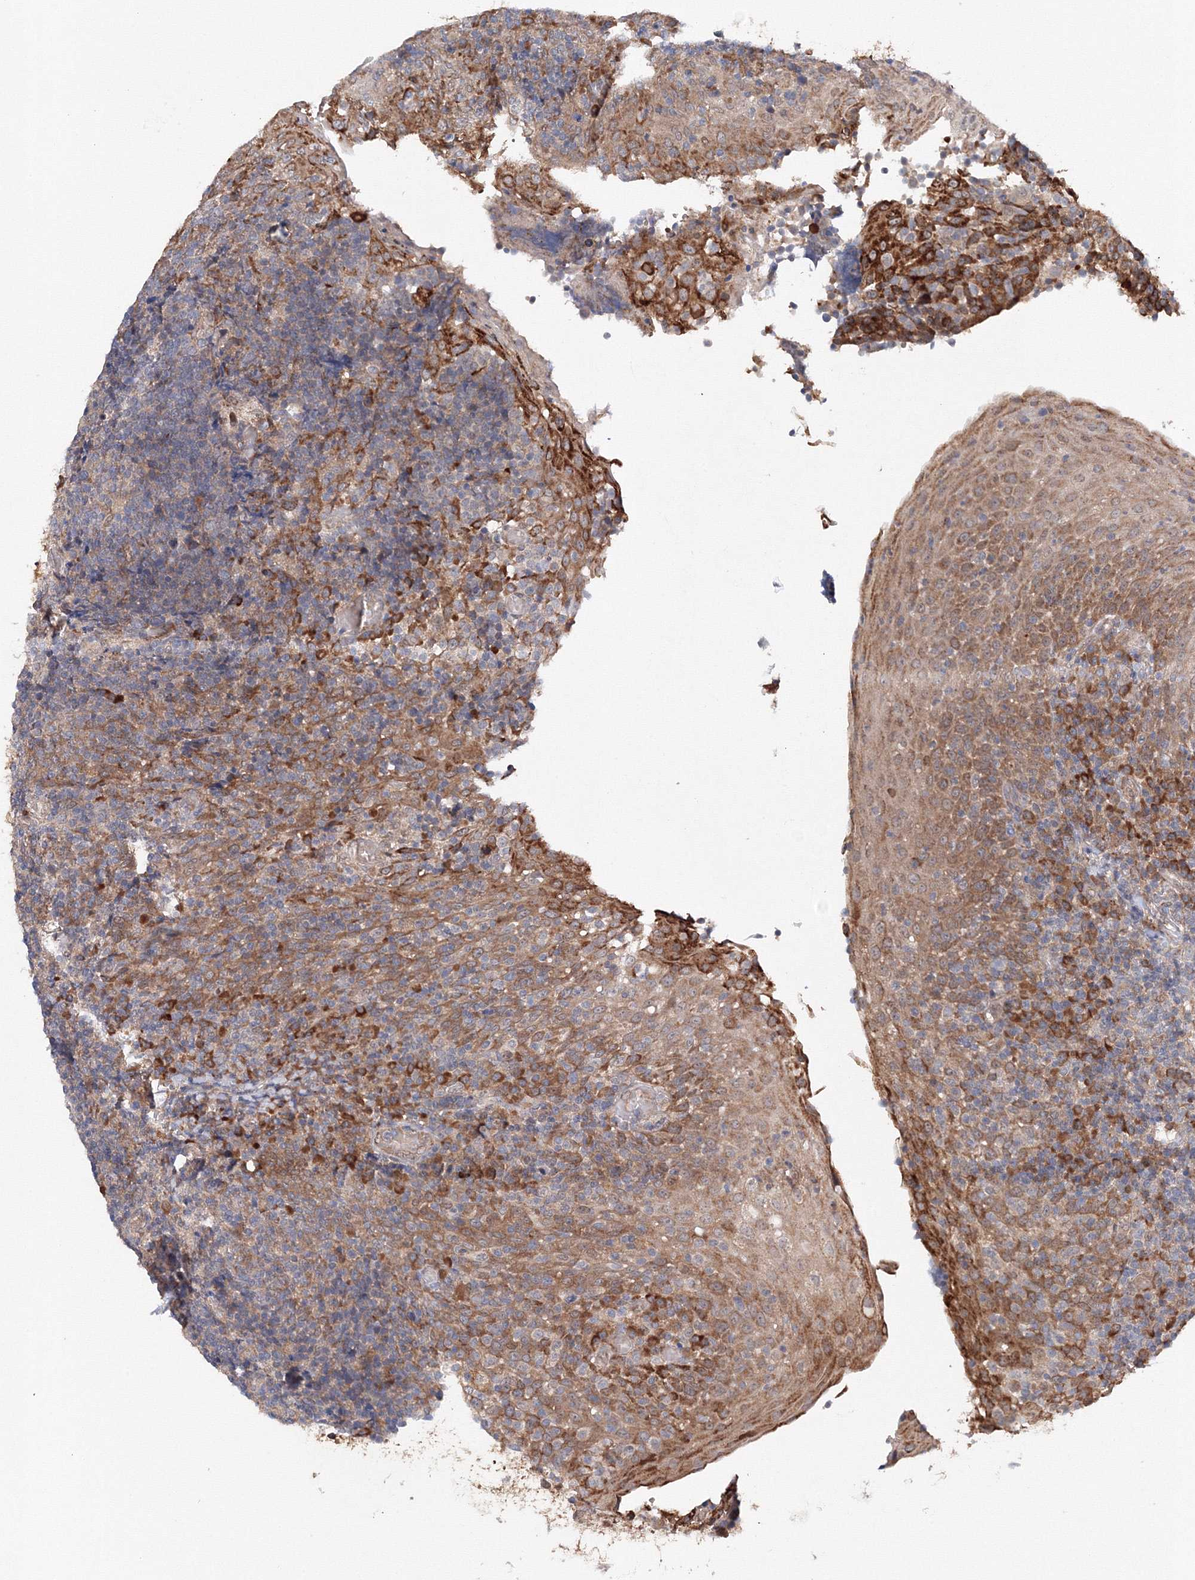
{"staining": {"intensity": "moderate", "quantity": "<25%", "location": "cytoplasmic/membranous"}, "tissue": "tonsil", "cell_type": "Germinal center cells", "image_type": "normal", "snomed": [{"axis": "morphology", "description": "Normal tissue, NOS"}, {"axis": "topography", "description": "Tonsil"}], "caption": "IHC photomicrograph of benign tonsil: tonsil stained using immunohistochemistry shows low levels of moderate protein expression localized specifically in the cytoplasmic/membranous of germinal center cells, appearing as a cytoplasmic/membranous brown color.", "gene": "DIS3L2", "patient": {"sex": "female", "age": 19}}